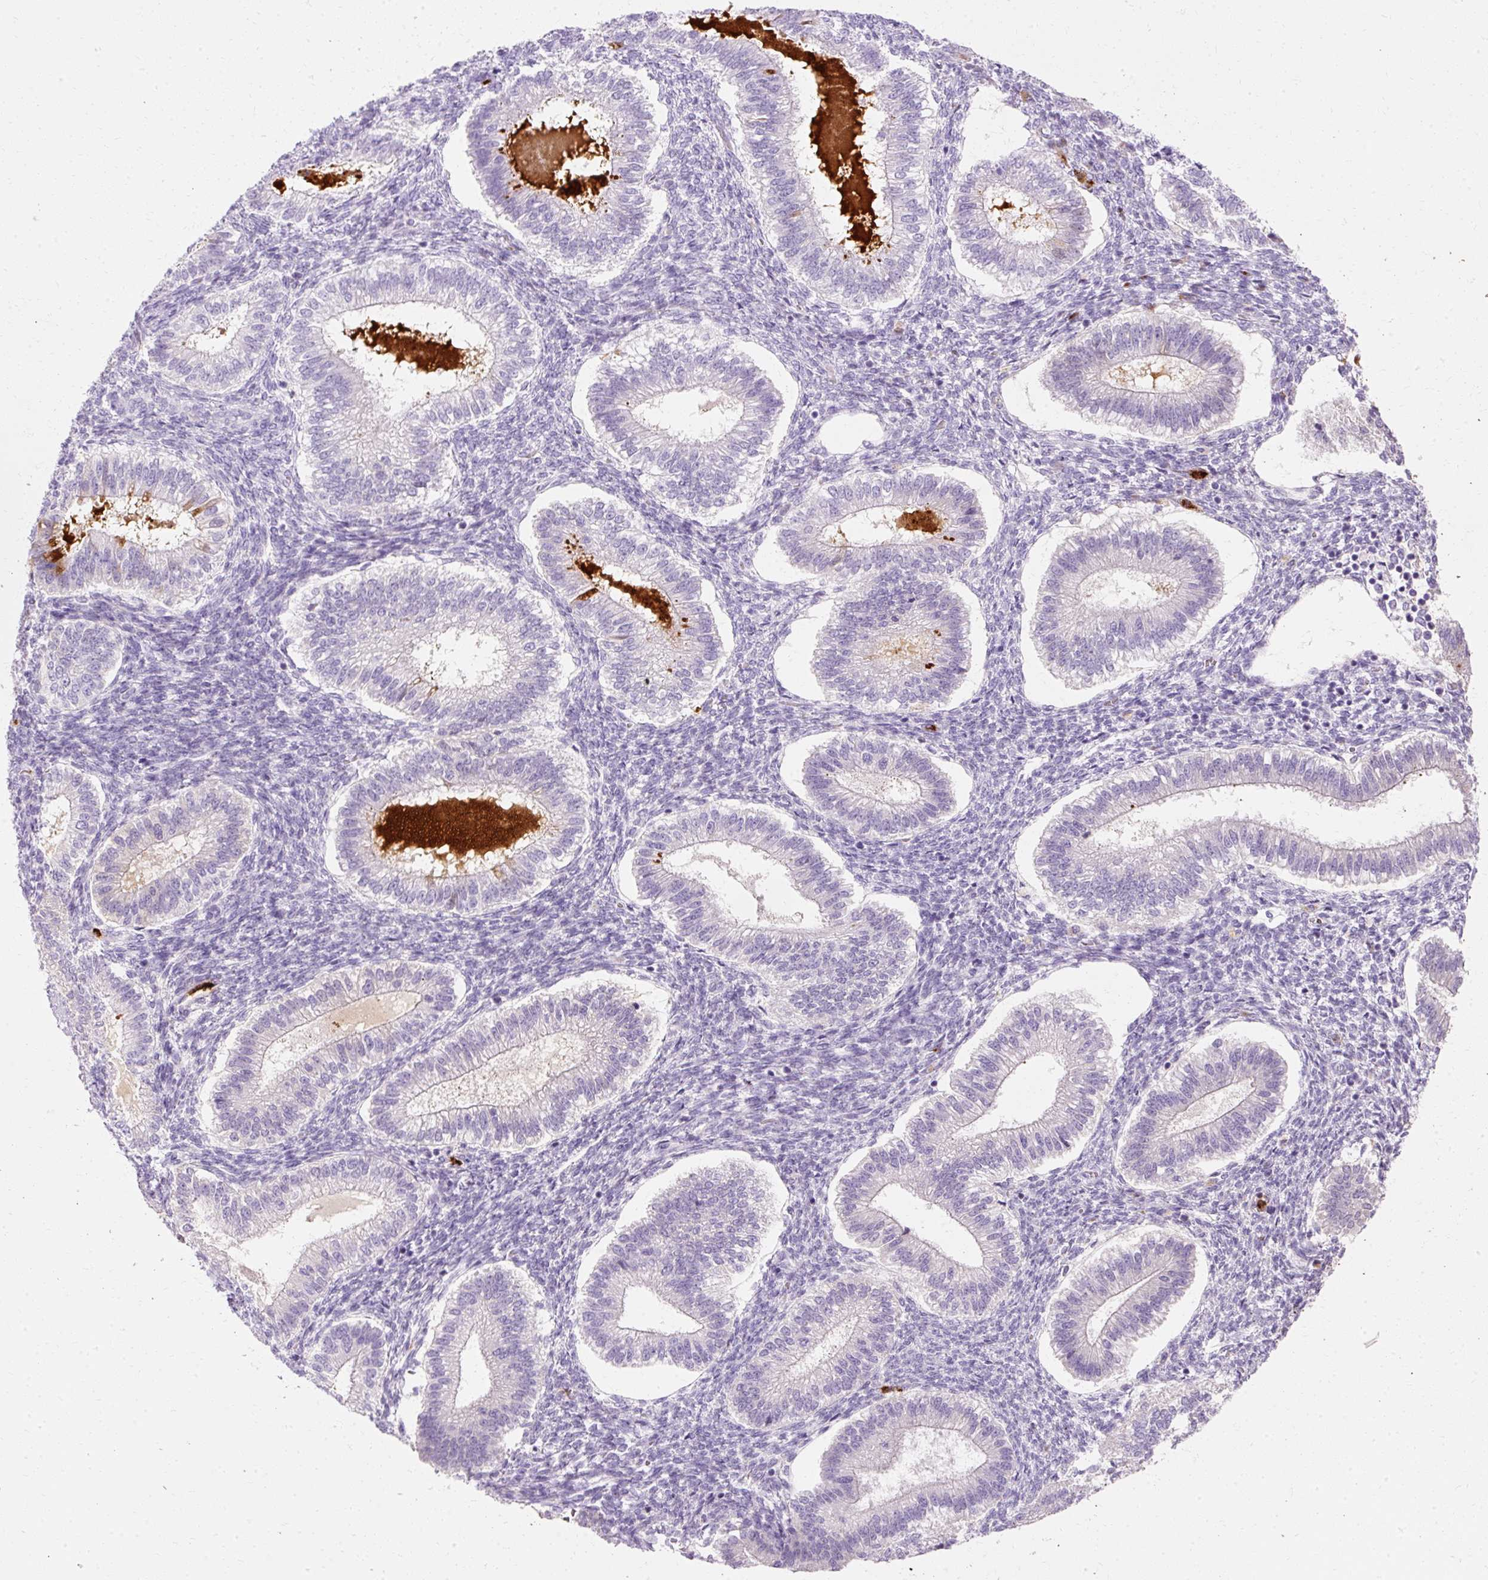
{"staining": {"intensity": "negative", "quantity": "none", "location": "none"}, "tissue": "endometrium", "cell_type": "Cells in endometrial stroma", "image_type": "normal", "snomed": [{"axis": "morphology", "description": "Normal tissue, NOS"}, {"axis": "topography", "description": "Endometrium"}], "caption": "Immunohistochemical staining of unremarkable endometrium displays no significant expression in cells in endometrial stroma. (DAB IHC with hematoxylin counter stain).", "gene": "DEFA1B", "patient": {"sex": "female", "age": 25}}